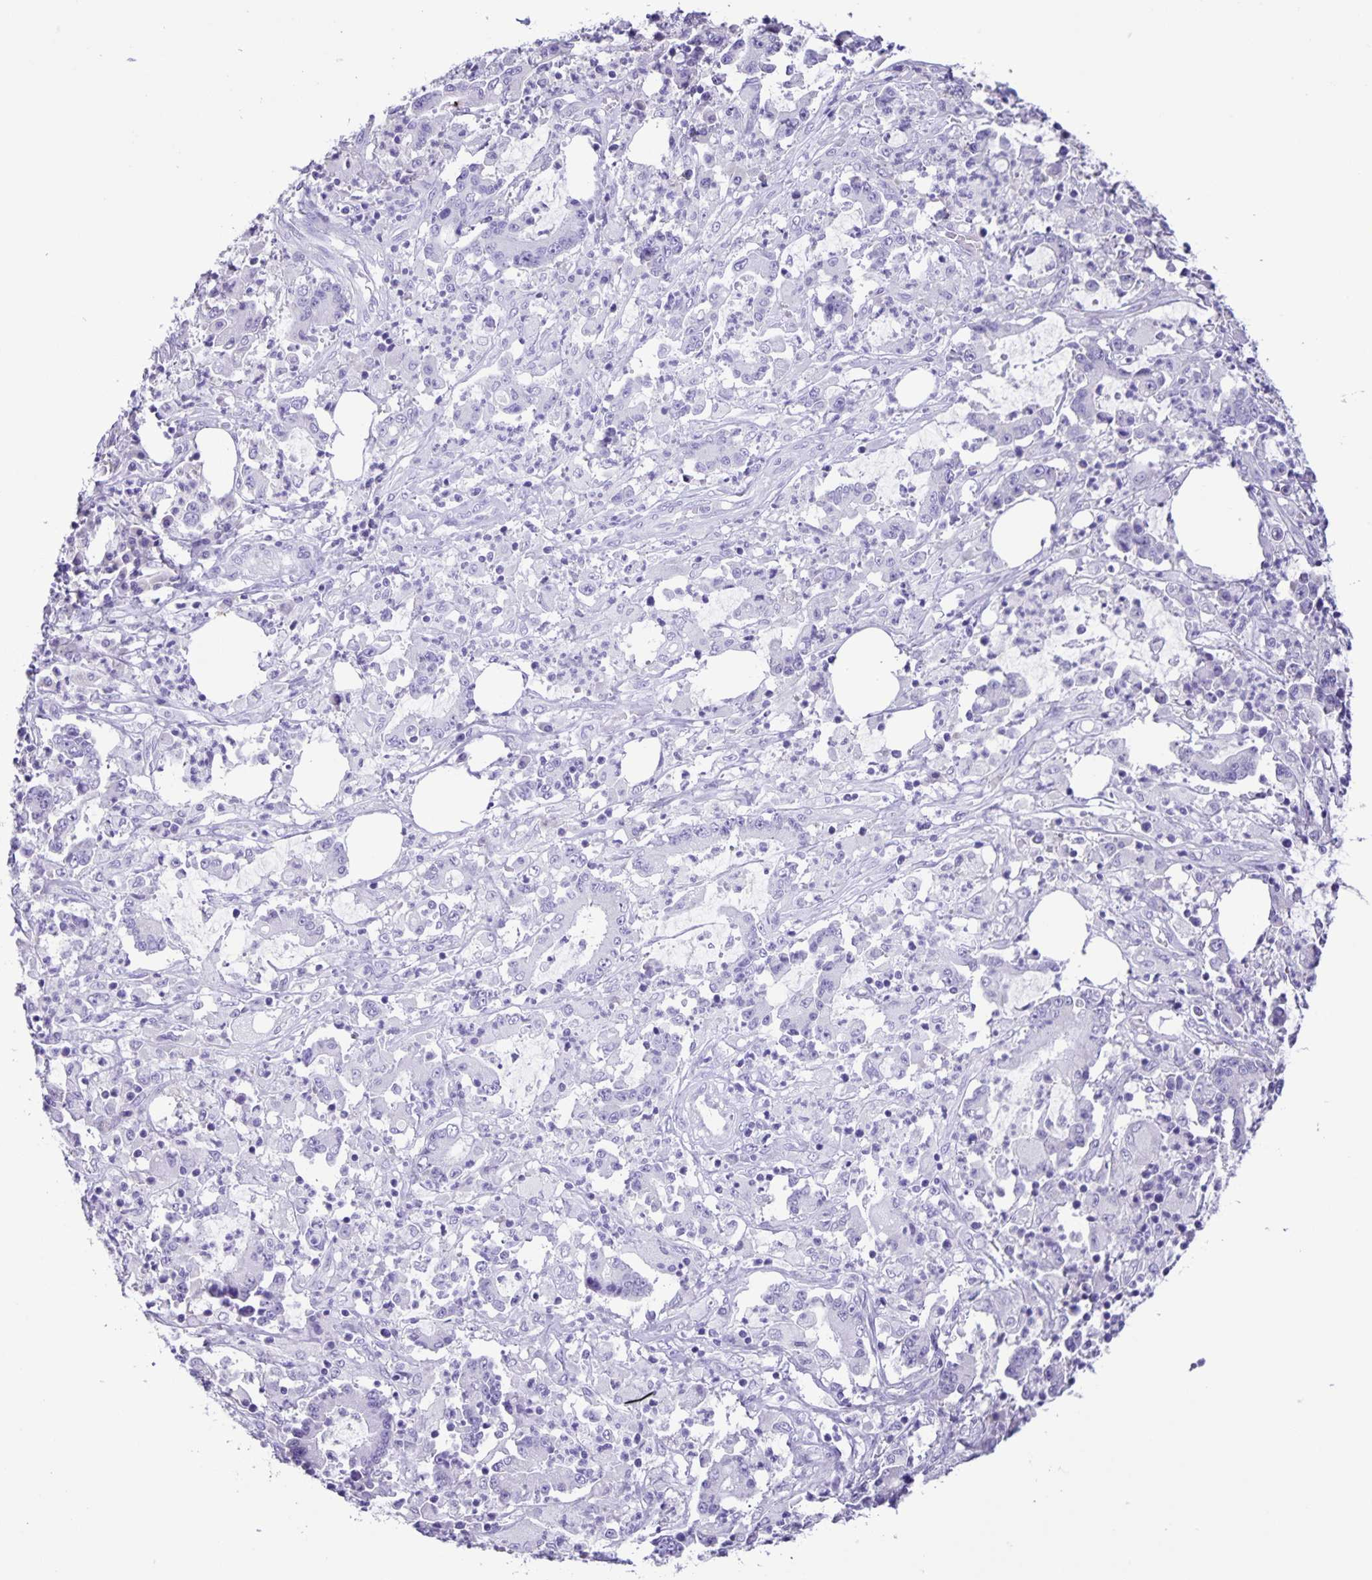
{"staining": {"intensity": "negative", "quantity": "none", "location": "none"}, "tissue": "stomach cancer", "cell_type": "Tumor cells", "image_type": "cancer", "snomed": [{"axis": "morphology", "description": "Adenocarcinoma, NOS"}, {"axis": "topography", "description": "Stomach, upper"}], "caption": "This is a histopathology image of immunohistochemistry (IHC) staining of stomach cancer, which shows no staining in tumor cells.", "gene": "CAPSL", "patient": {"sex": "male", "age": 68}}